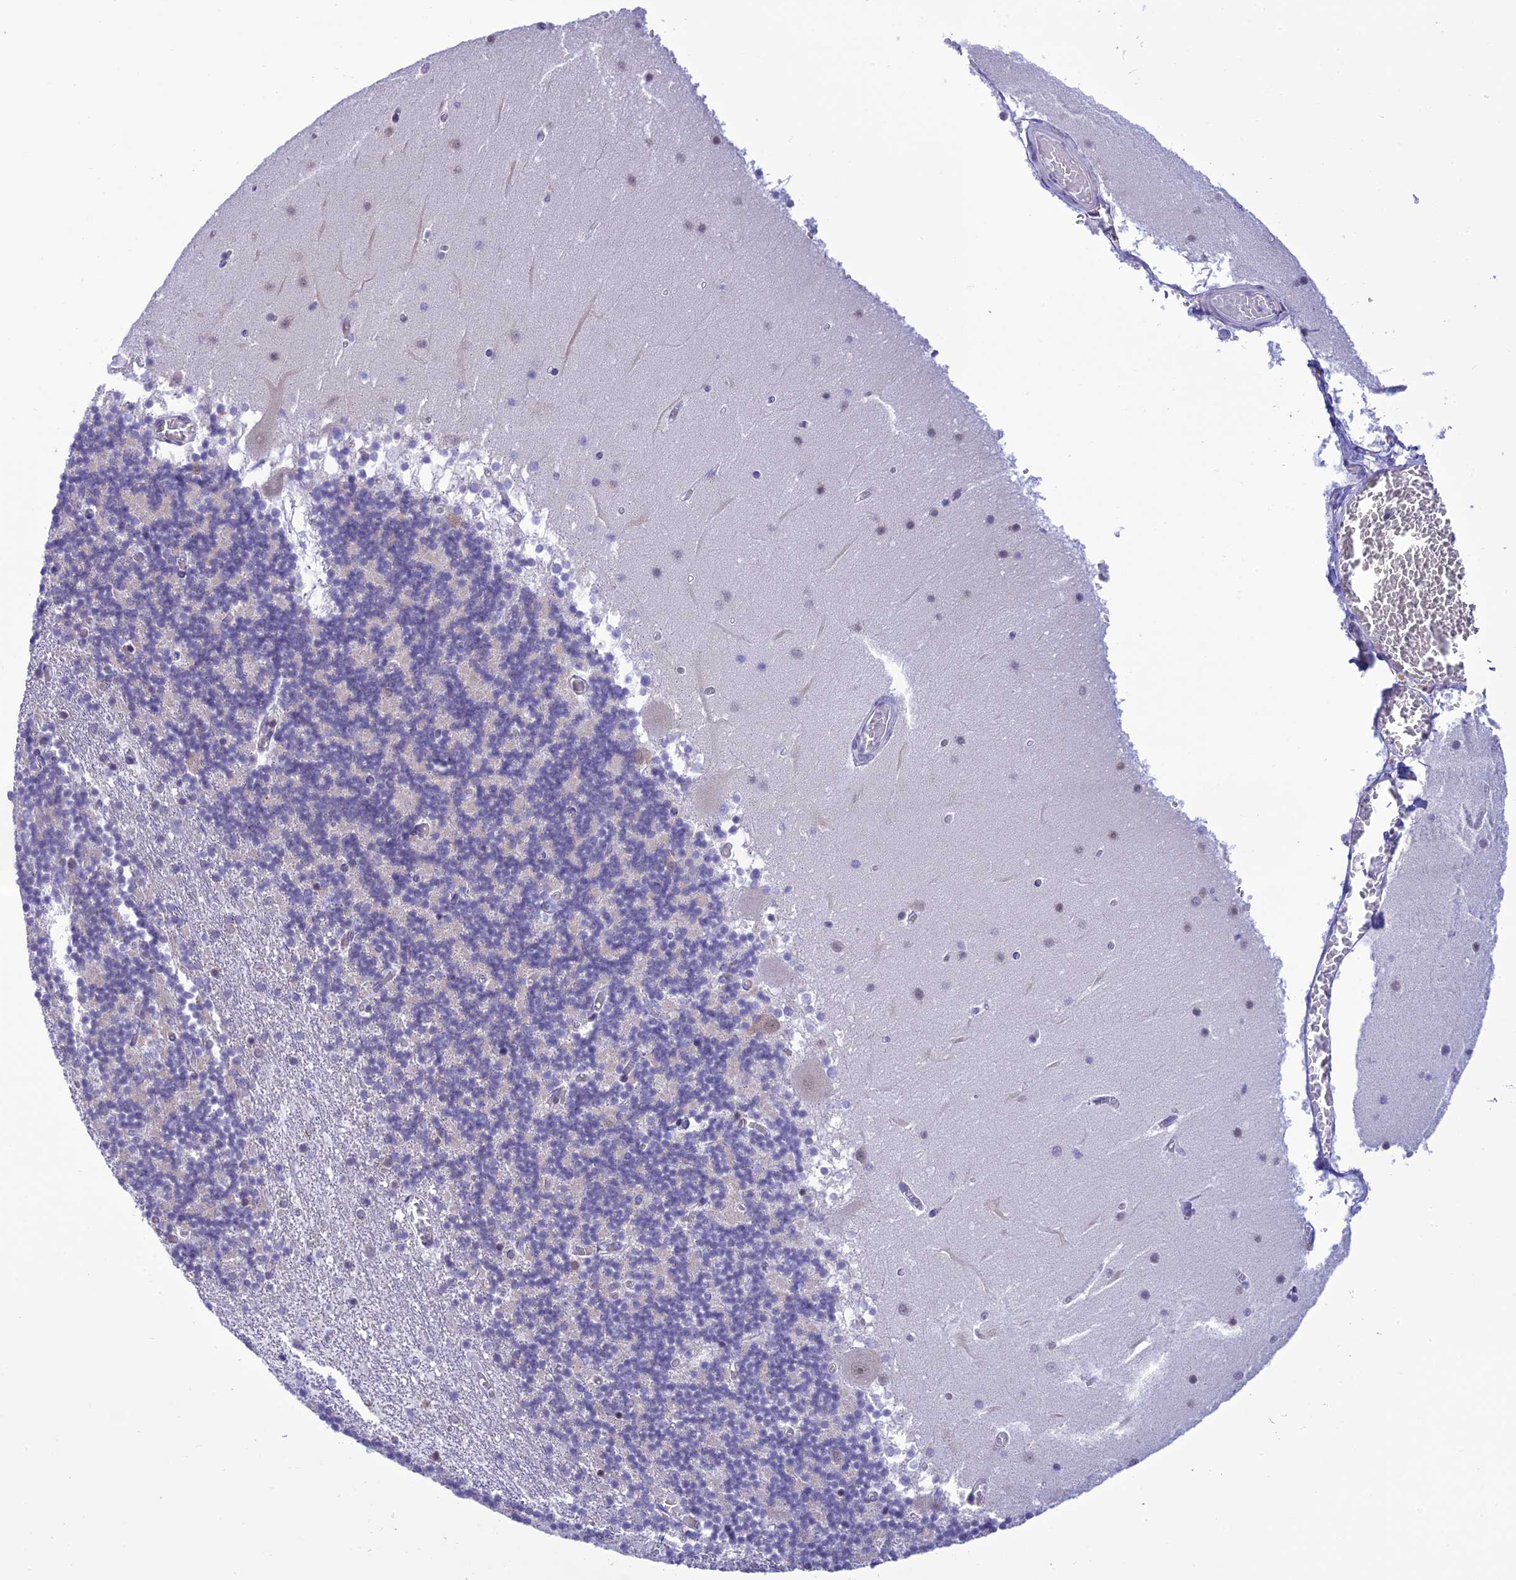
{"staining": {"intensity": "negative", "quantity": "none", "location": "none"}, "tissue": "cerebellum", "cell_type": "Cells in granular layer", "image_type": "normal", "snomed": [{"axis": "morphology", "description": "Normal tissue, NOS"}, {"axis": "topography", "description": "Cerebellum"}], "caption": "Immunohistochemistry (IHC) of unremarkable cerebellum exhibits no expression in cells in granular layer. (IHC, brightfield microscopy, high magnification).", "gene": "RNF126", "patient": {"sex": "female", "age": 28}}